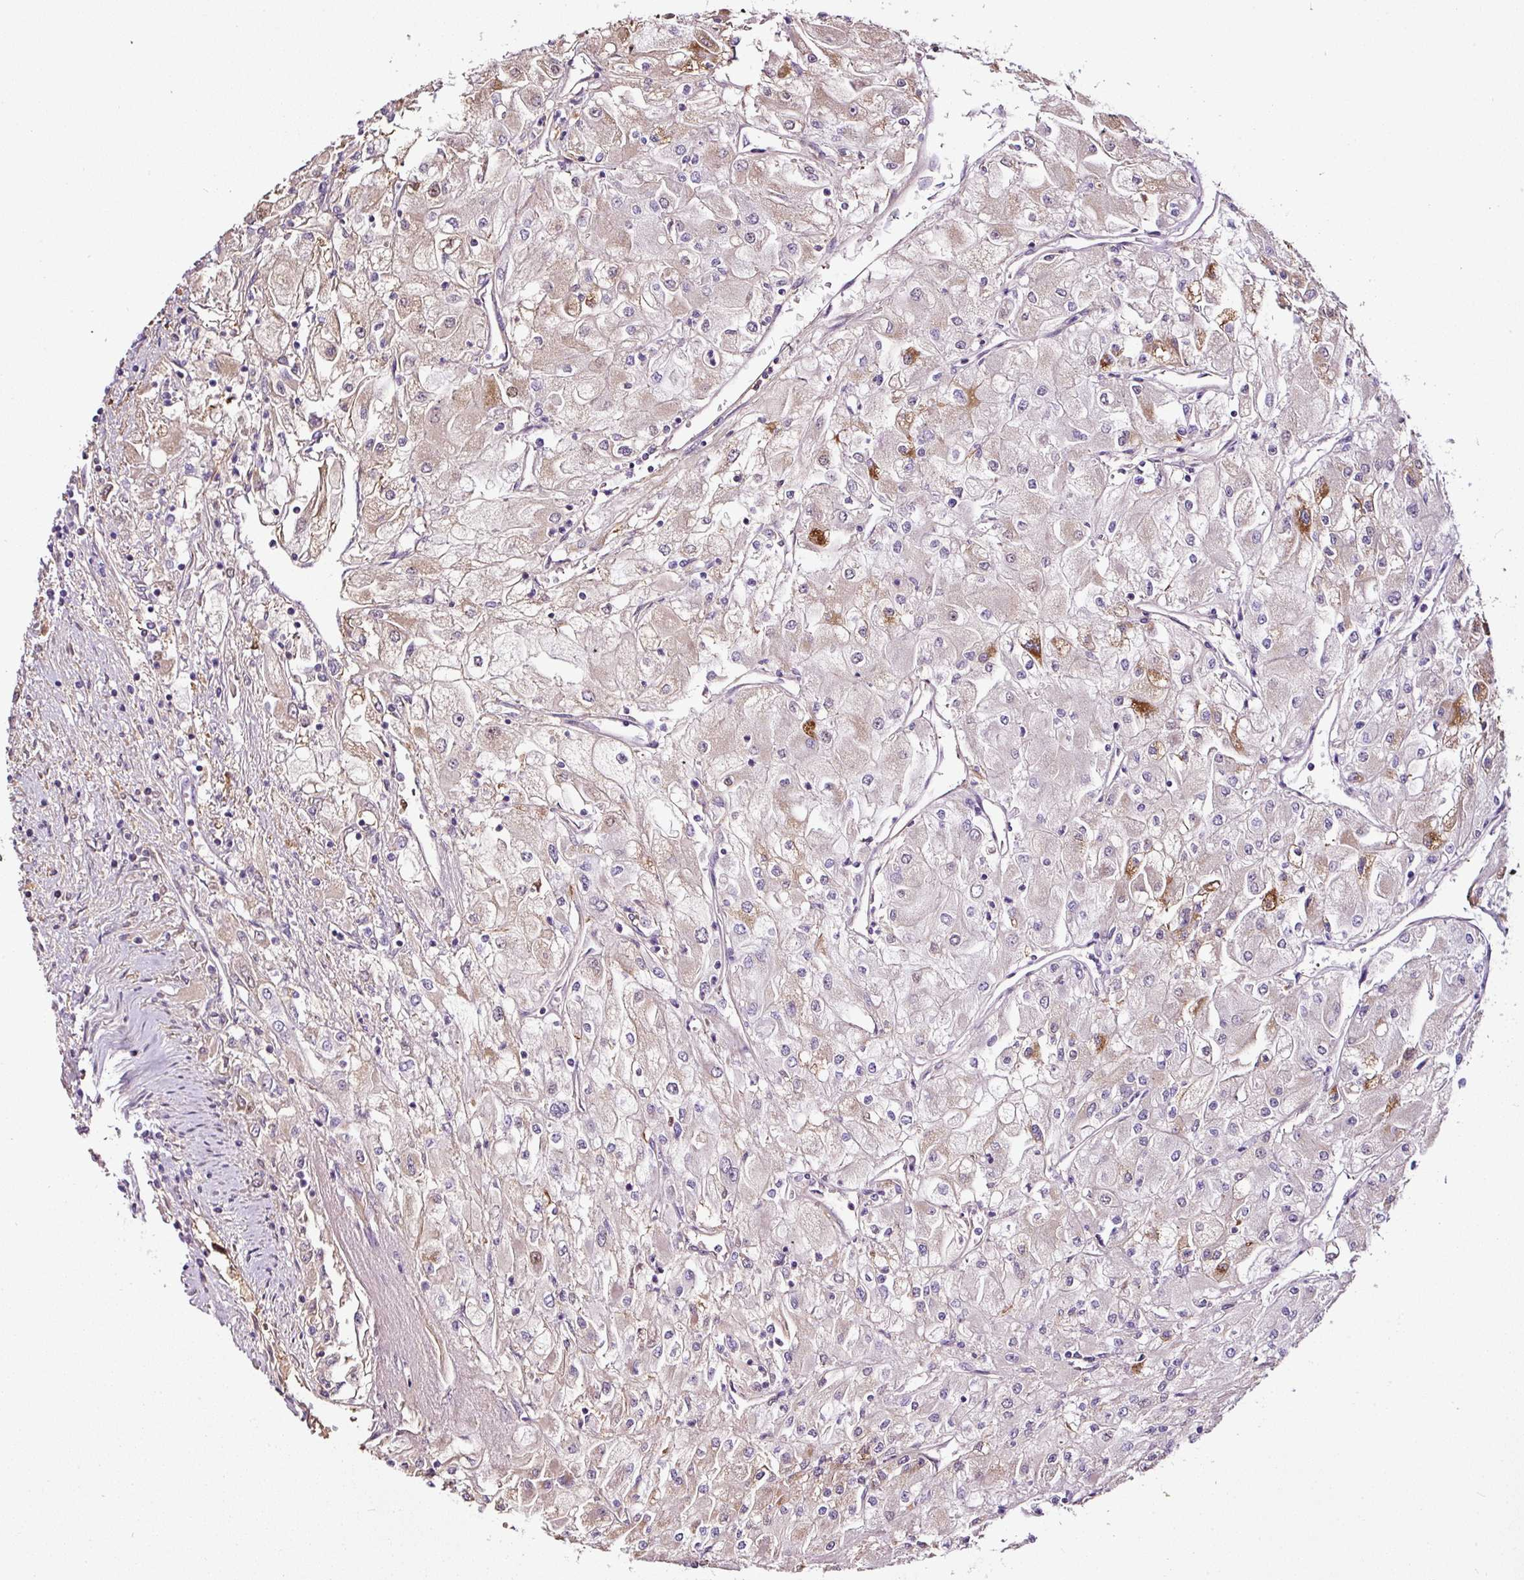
{"staining": {"intensity": "moderate", "quantity": "<25%", "location": "cytoplasmic/membranous"}, "tissue": "renal cancer", "cell_type": "Tumor cells", "image_type": "cancer", "snomed": [{"axis": "morphology", "description": "Adenocarcinoma, NOS"}, {"axis": "topography", "description": "Kidney"}], "caption": "Tumor cells display low levels of moderate cytoplasmic/membranous positivity in about <25% of cells in human adenocarcinoma (renal).", "gene": "LRRC24", "patient": {"sex": "male", "age": 80}}